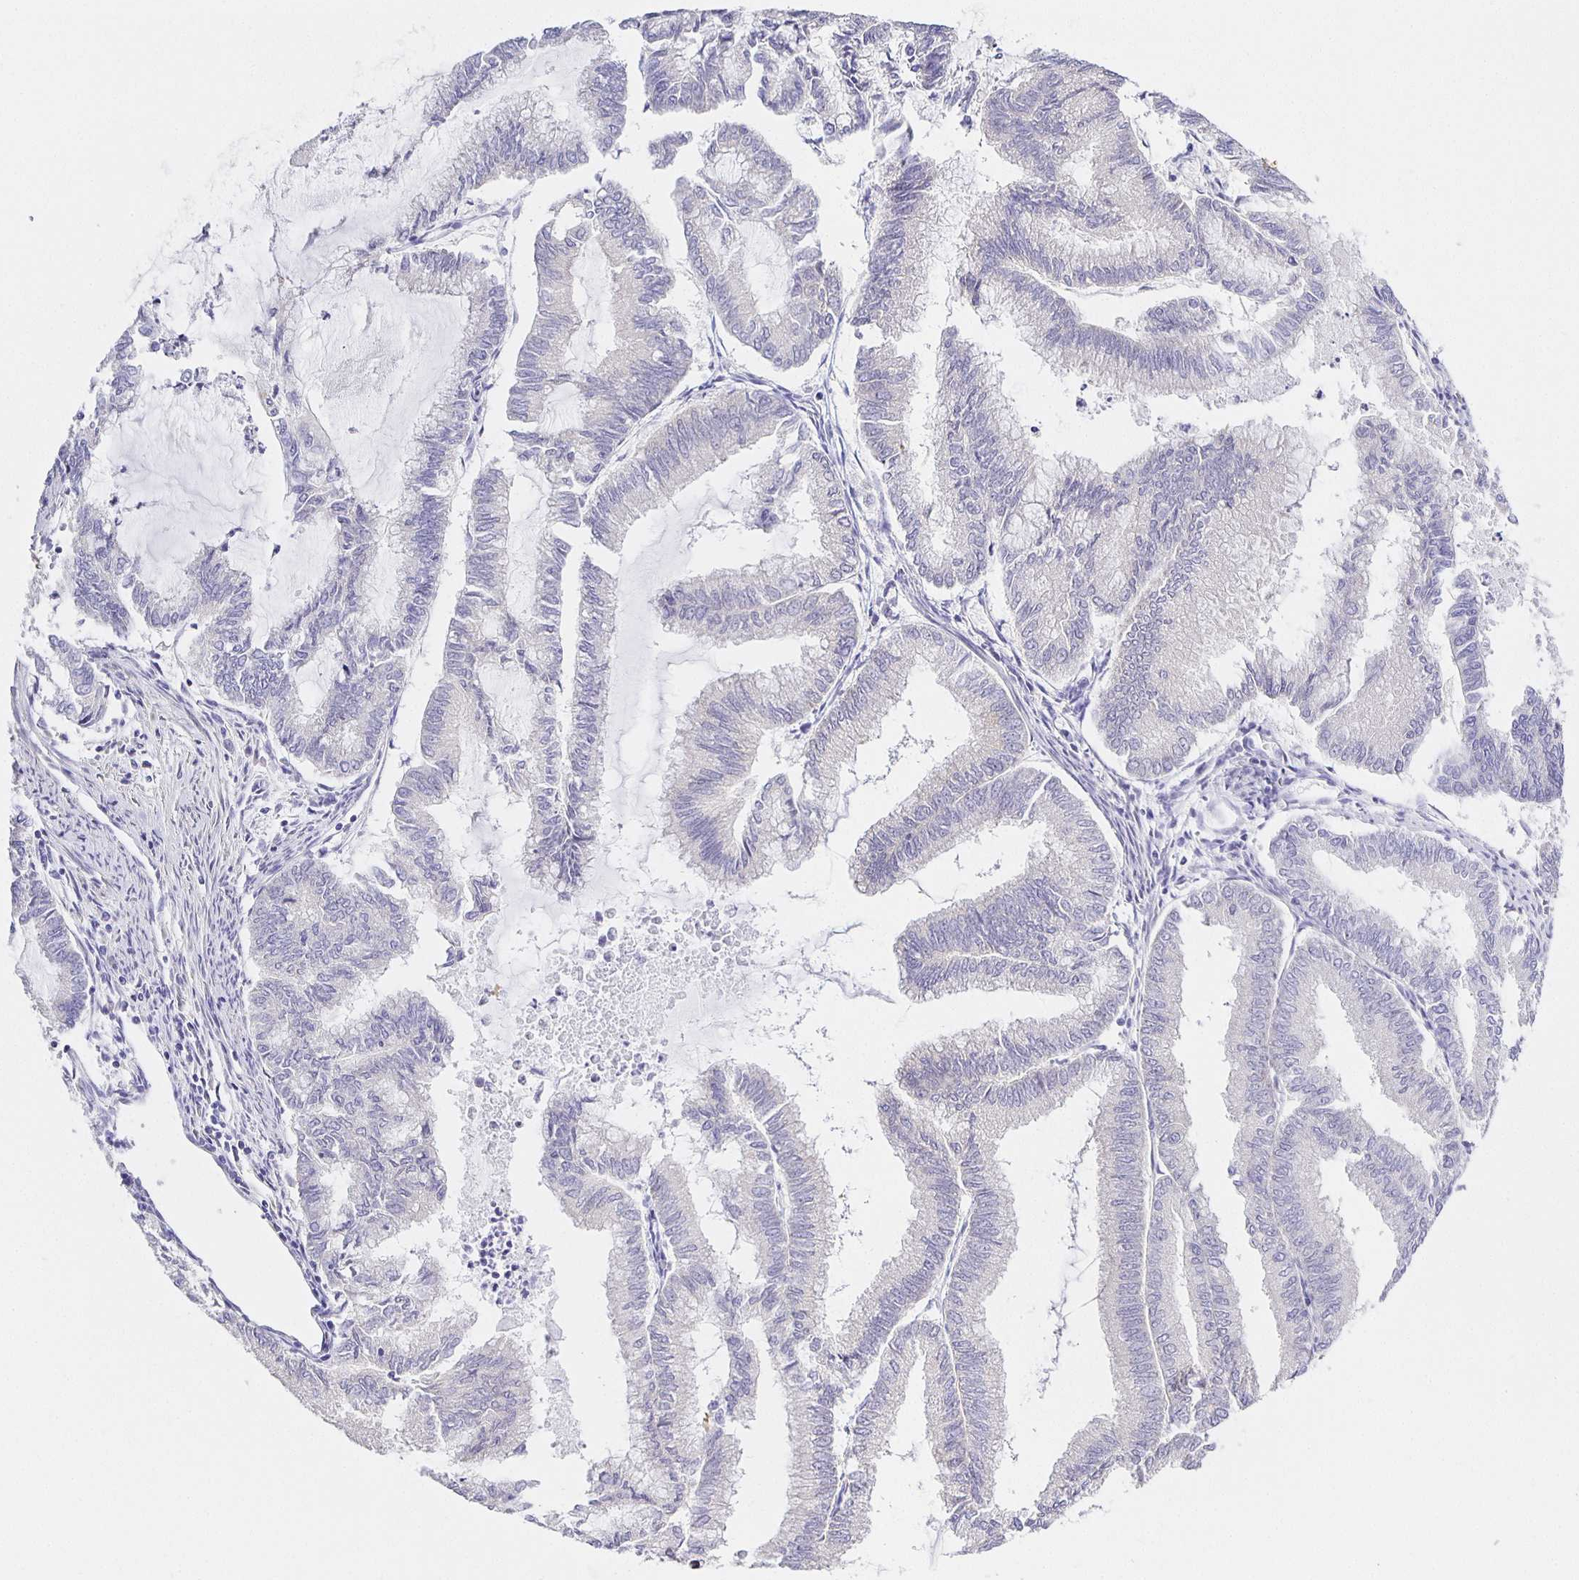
{"staining": {"intensity": "negative", "quantity": "none", "location": "none"}, "tissue": "endometrial cancer", "cell_type": "Tumor cells", "image_type": "cancer", "snomed": [{"axis": "morphology", "description": "Adenocarcinoma, NOS"}, {"axis": "topography", "description": "Endometrium"}], "caption": "A high-resolution photomicrograph shows immunohistochemistry staining of endometrial cancer (adenocarcinoma), which demonstrates no significant staining in tumor cells.", "gene": "OPALIN", "patient": {"sex": "female", "age": 79}}